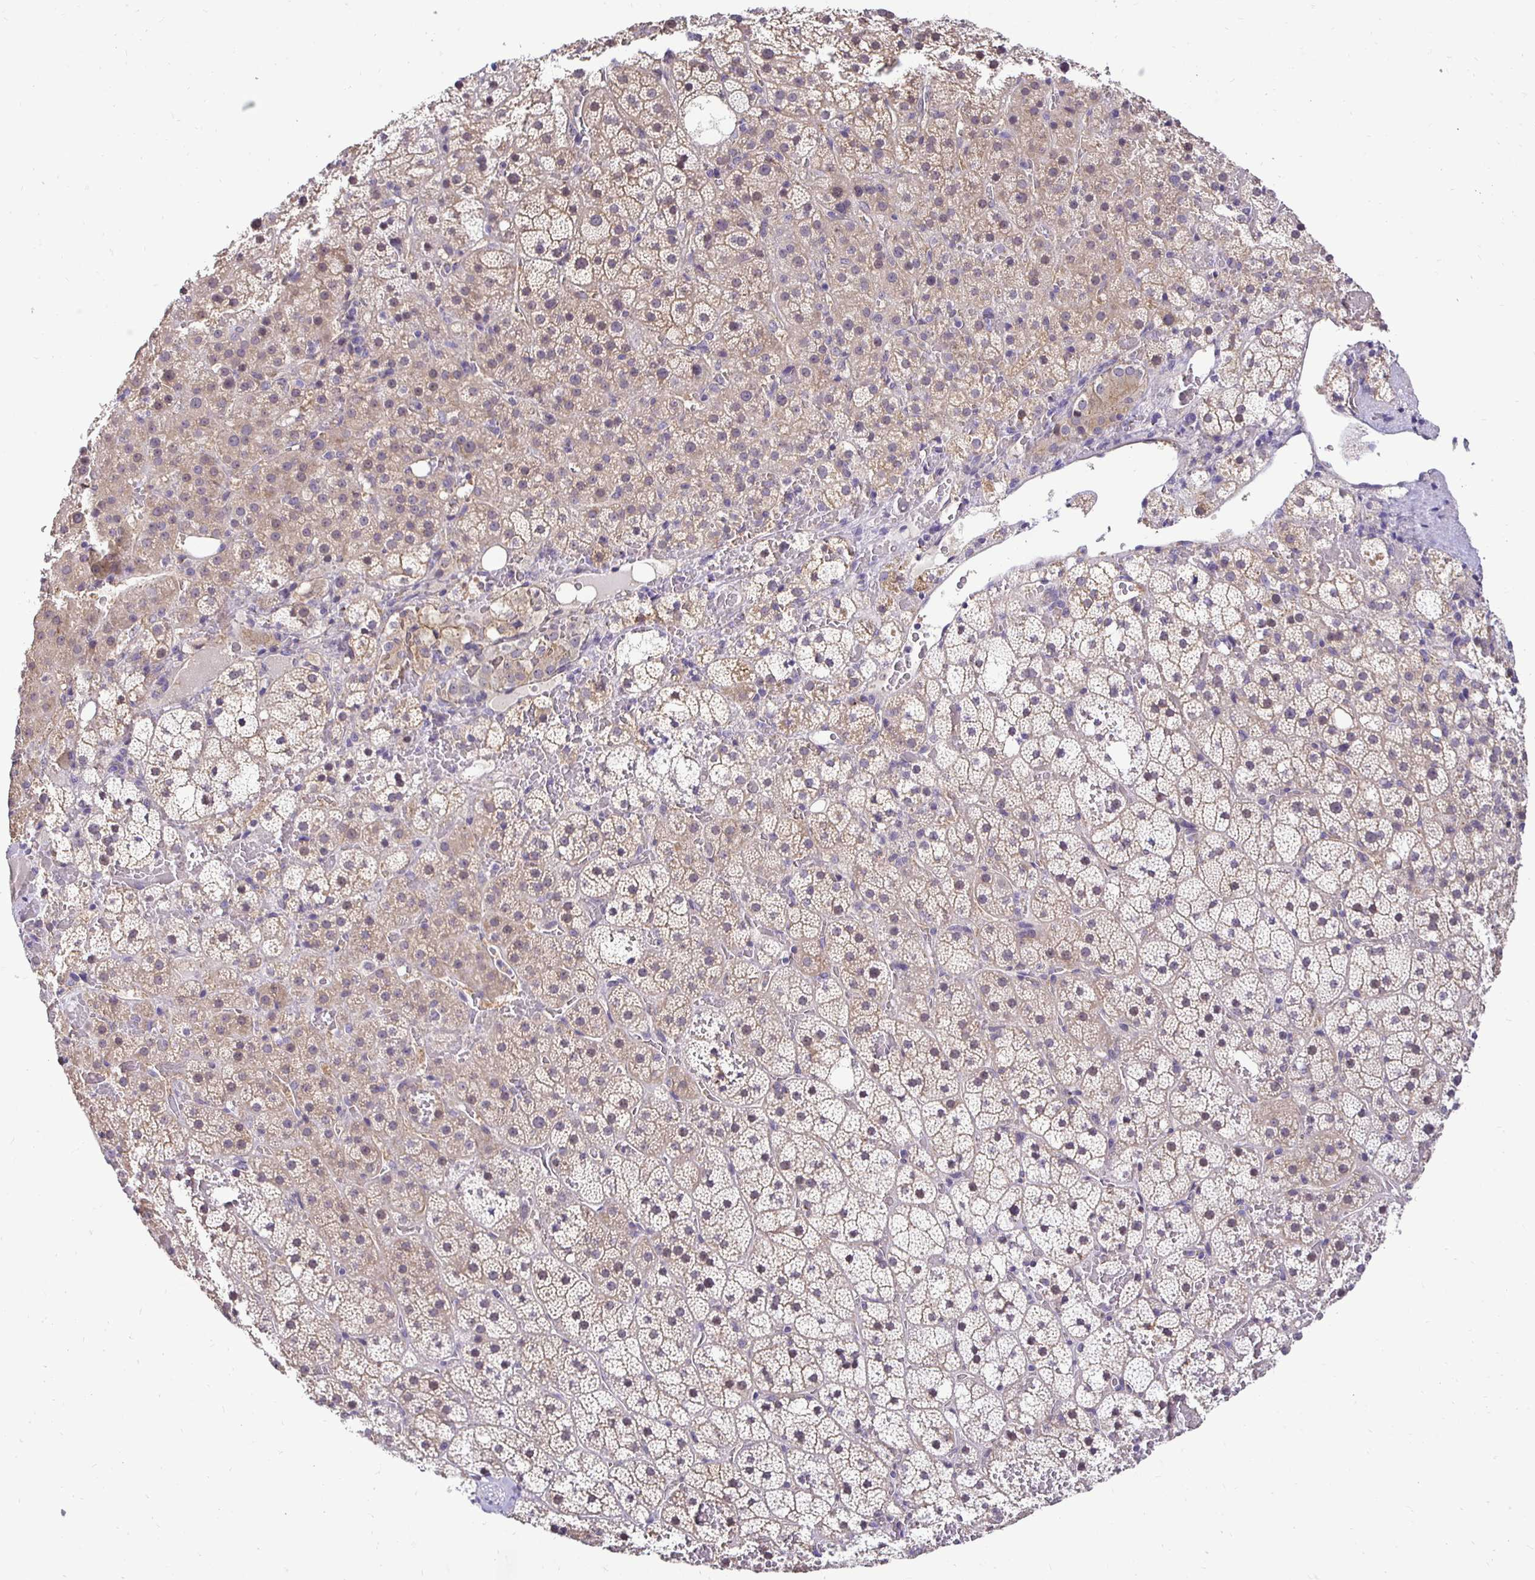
{"staining": {"intensity": "weak", "quantity": "25%-75%", "location": "cytoplasmic/membranous"}, "tissue": "adrenal gland", "cell_type": "Glandular cells", "image_type": "normal", "snomed": [{"axis": "morphology", "description": "Normal tissue, NOS"}, {"axis": "topography", "description": "Adrenal gland"}], "caption": "IHC micrograph of unremarkable human adrenal gland stained for a protein (brown), which shows low levels of weak cytoplasmic/membranous positivity in approximately 25%-75% of glandular cells.", "gene": "SLC9A1", "patient": {"sex": "male", "age": 53}}